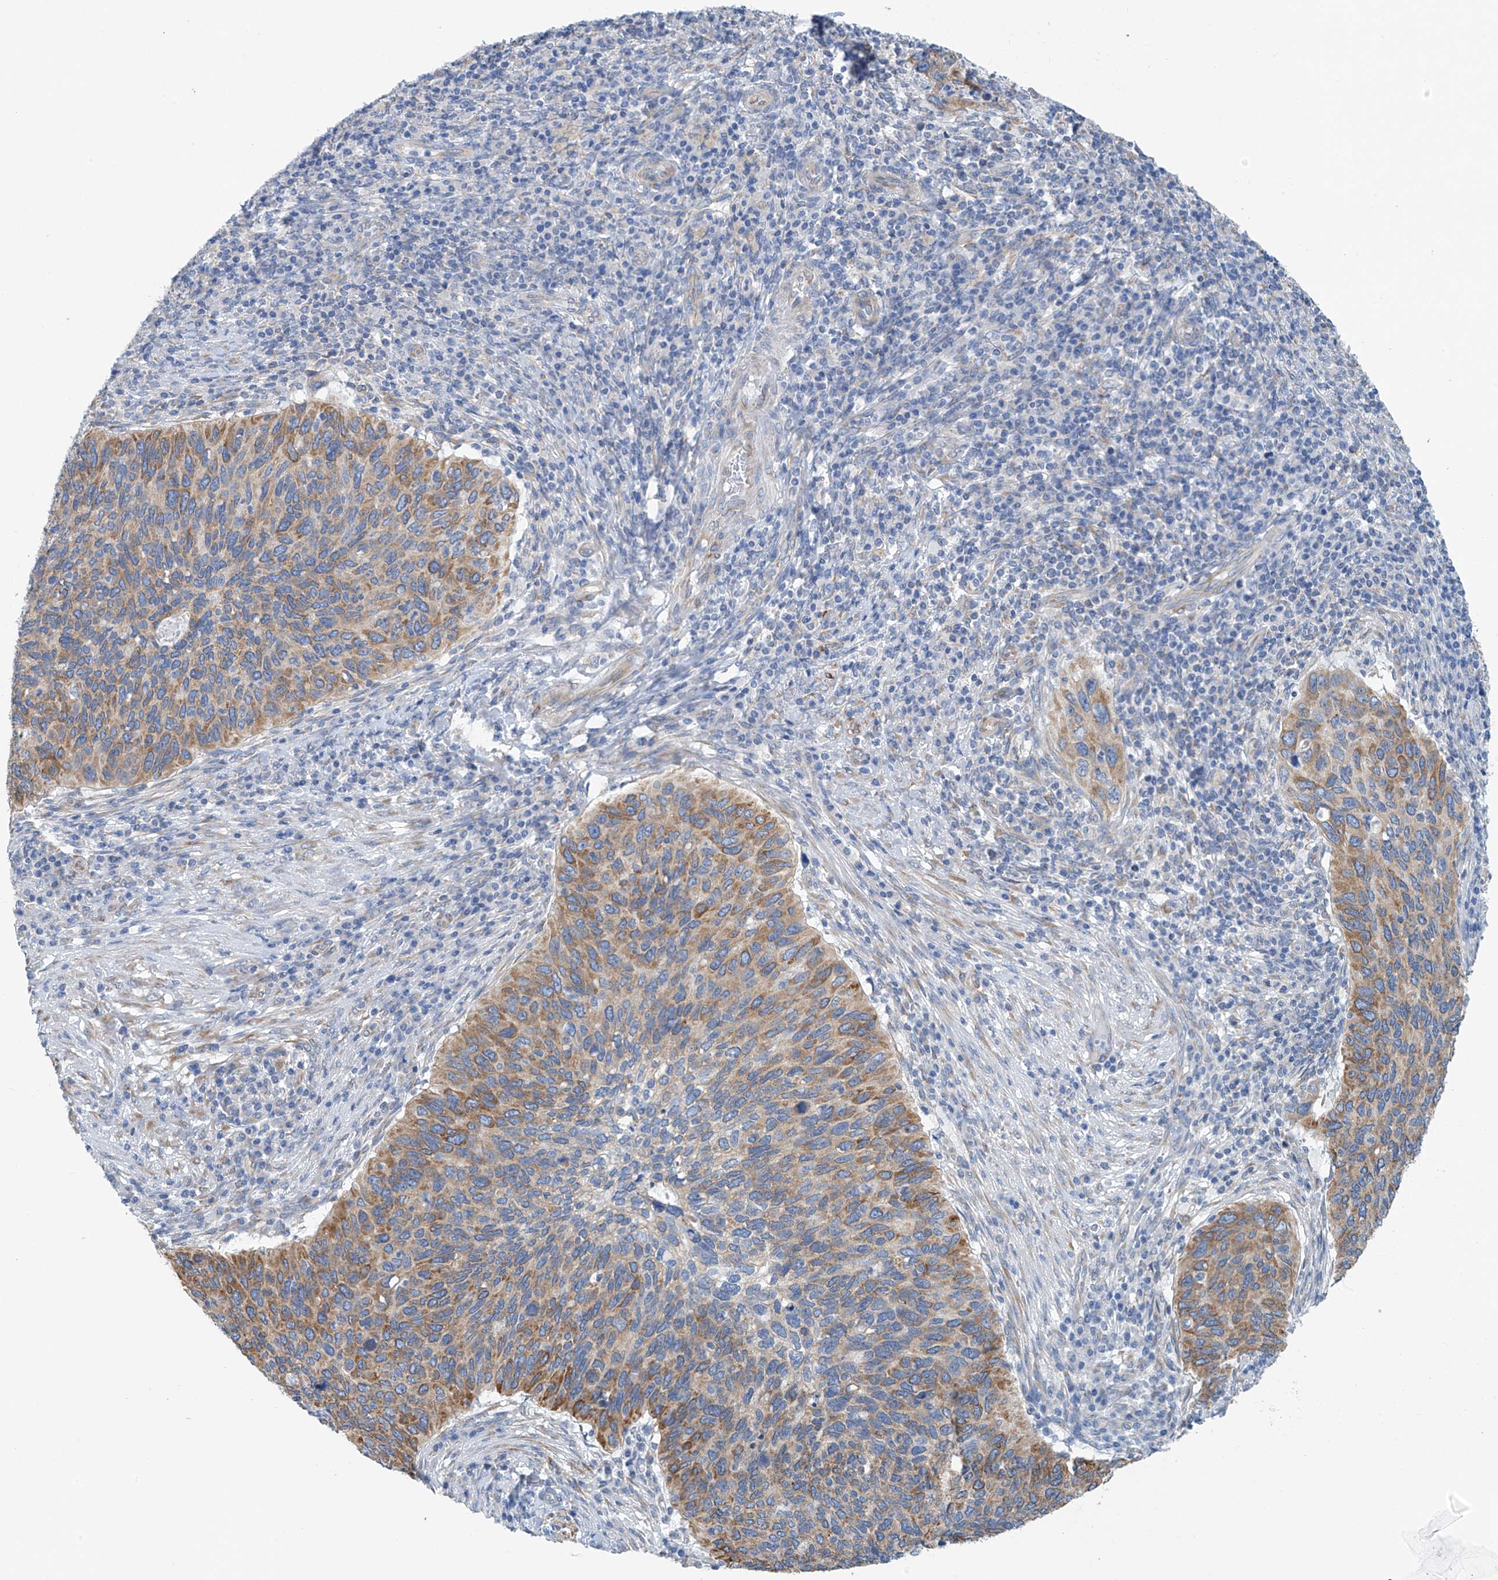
{"staining": {"intensity": "moderate", "quantity": ">75%", "location": "cytoplasmic/membranous"}, "tissue": "cervical cancer", "cell_type": "Tumor cells", "image_type": "cancer", "snomed": [{"axis": "morphology", "description": "Squamous cell carcinoma, NOS"}, {"axis": "topography", "description": "Cervix"}], "caption": "Moderate cytoplasmic/membranous staining for a protein is seen in approximately >75% of tumor cells of cervical cancer (squamous cell carcinoma) using immunohistochemistry.", "gene": "RCN2", "patient": {"sex": "female", "age": 38}}